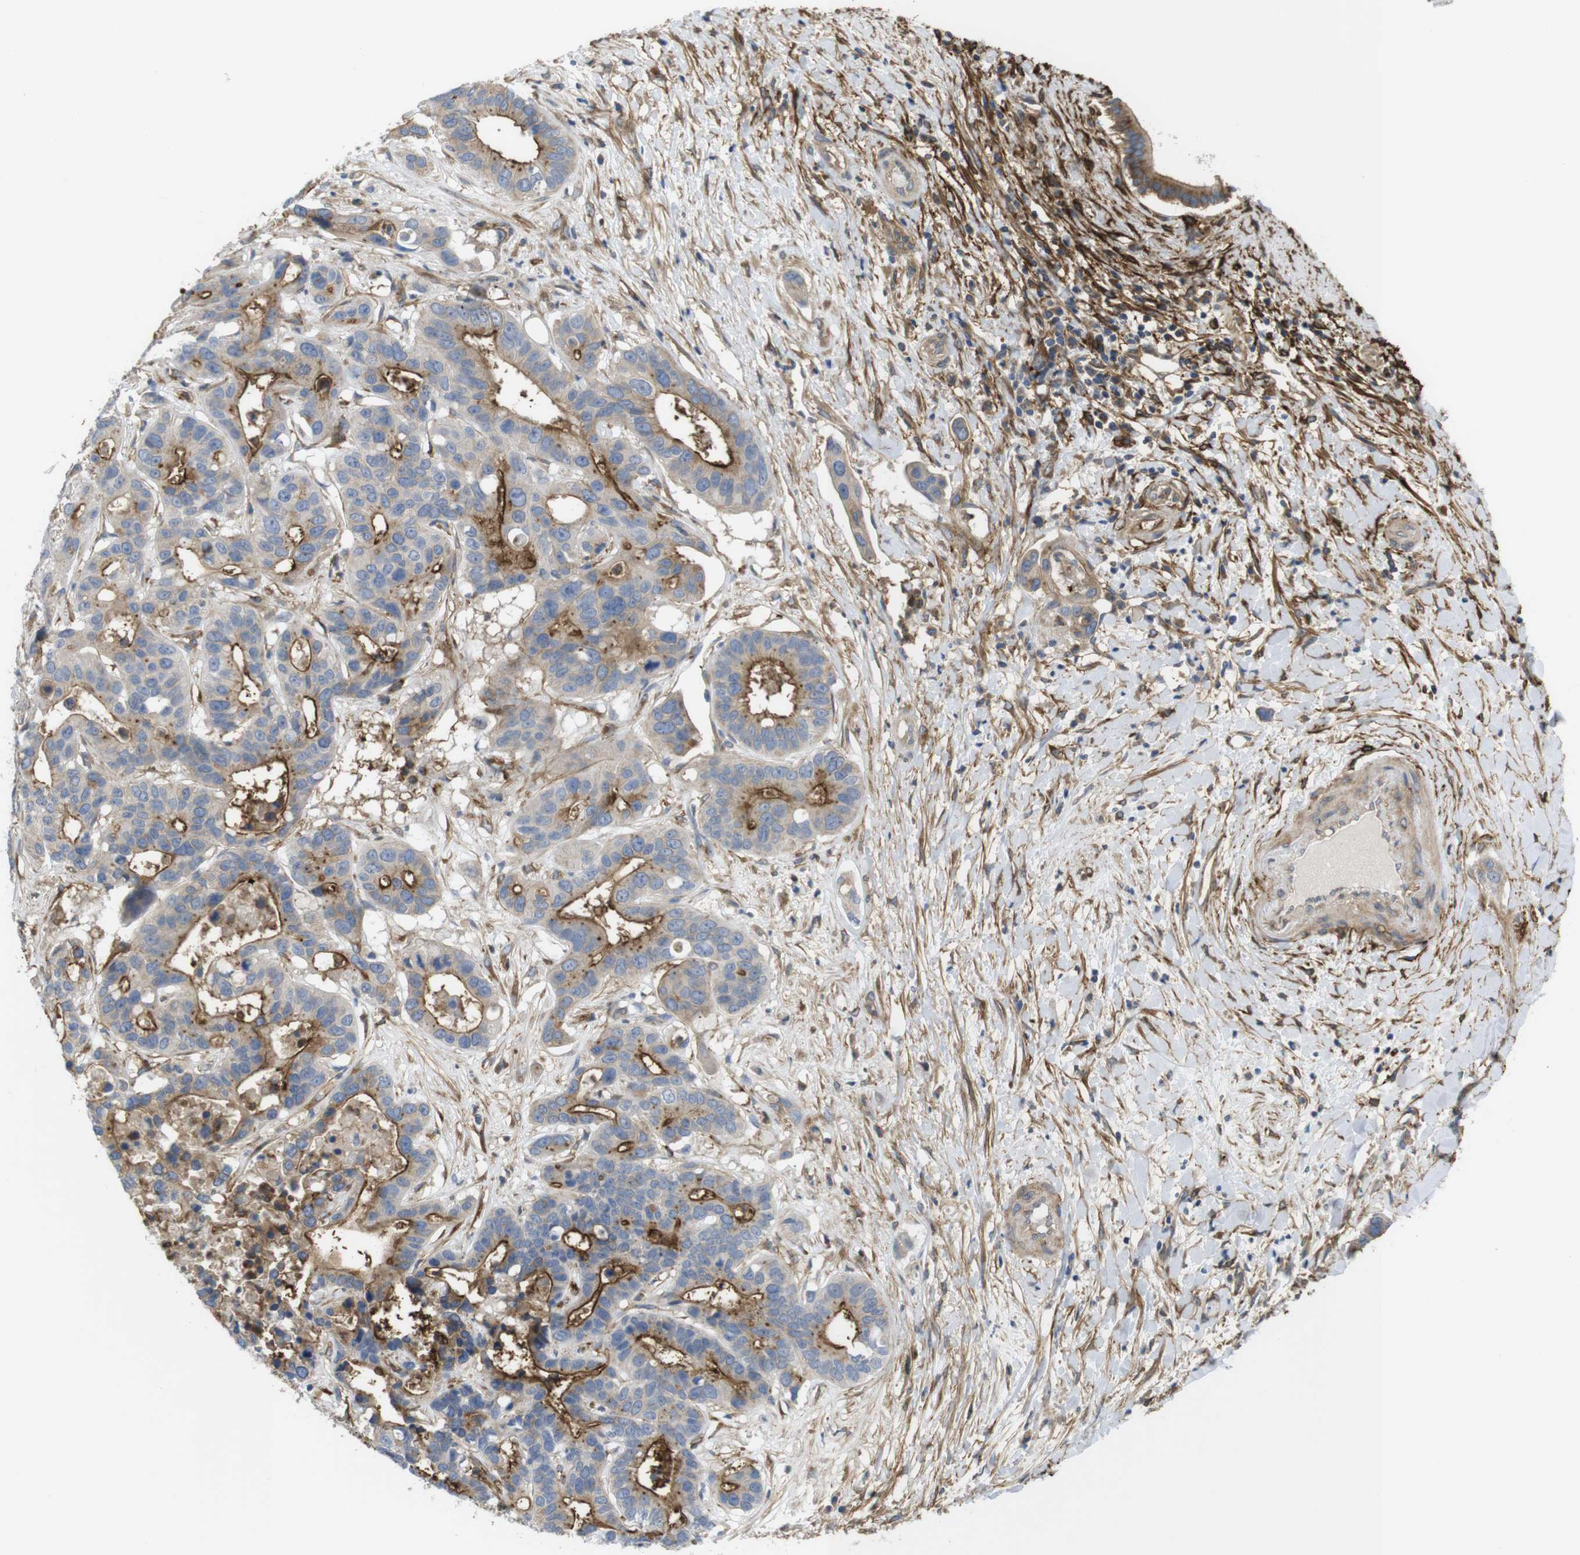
{"staining": {"intensity": "moderate", "quantity": "25%-75%", "location": "cytoplasmic/membranous"}, "tissue": "liver cancer", "cell_type": "Tumor cells", "image_type": "cancer", "snomed": [{"axis": "morphology", "description": "Cholangiocarcinoma"}, {"axis": "topography", "description": "Liver"}], "caption": "Tumor cells demonstrate moderate cytoplasmic/membranous staining in about 25%-75% of cells in liver cancer. The staining is performed using DAB (3,3'-diaminobenzidine) brown chromogen to label protein expression. The nuclei are counter-stained blue using hematoxylin.", "gene": "CYBRD1", "patient": {"sex": "female", "age": 65}}